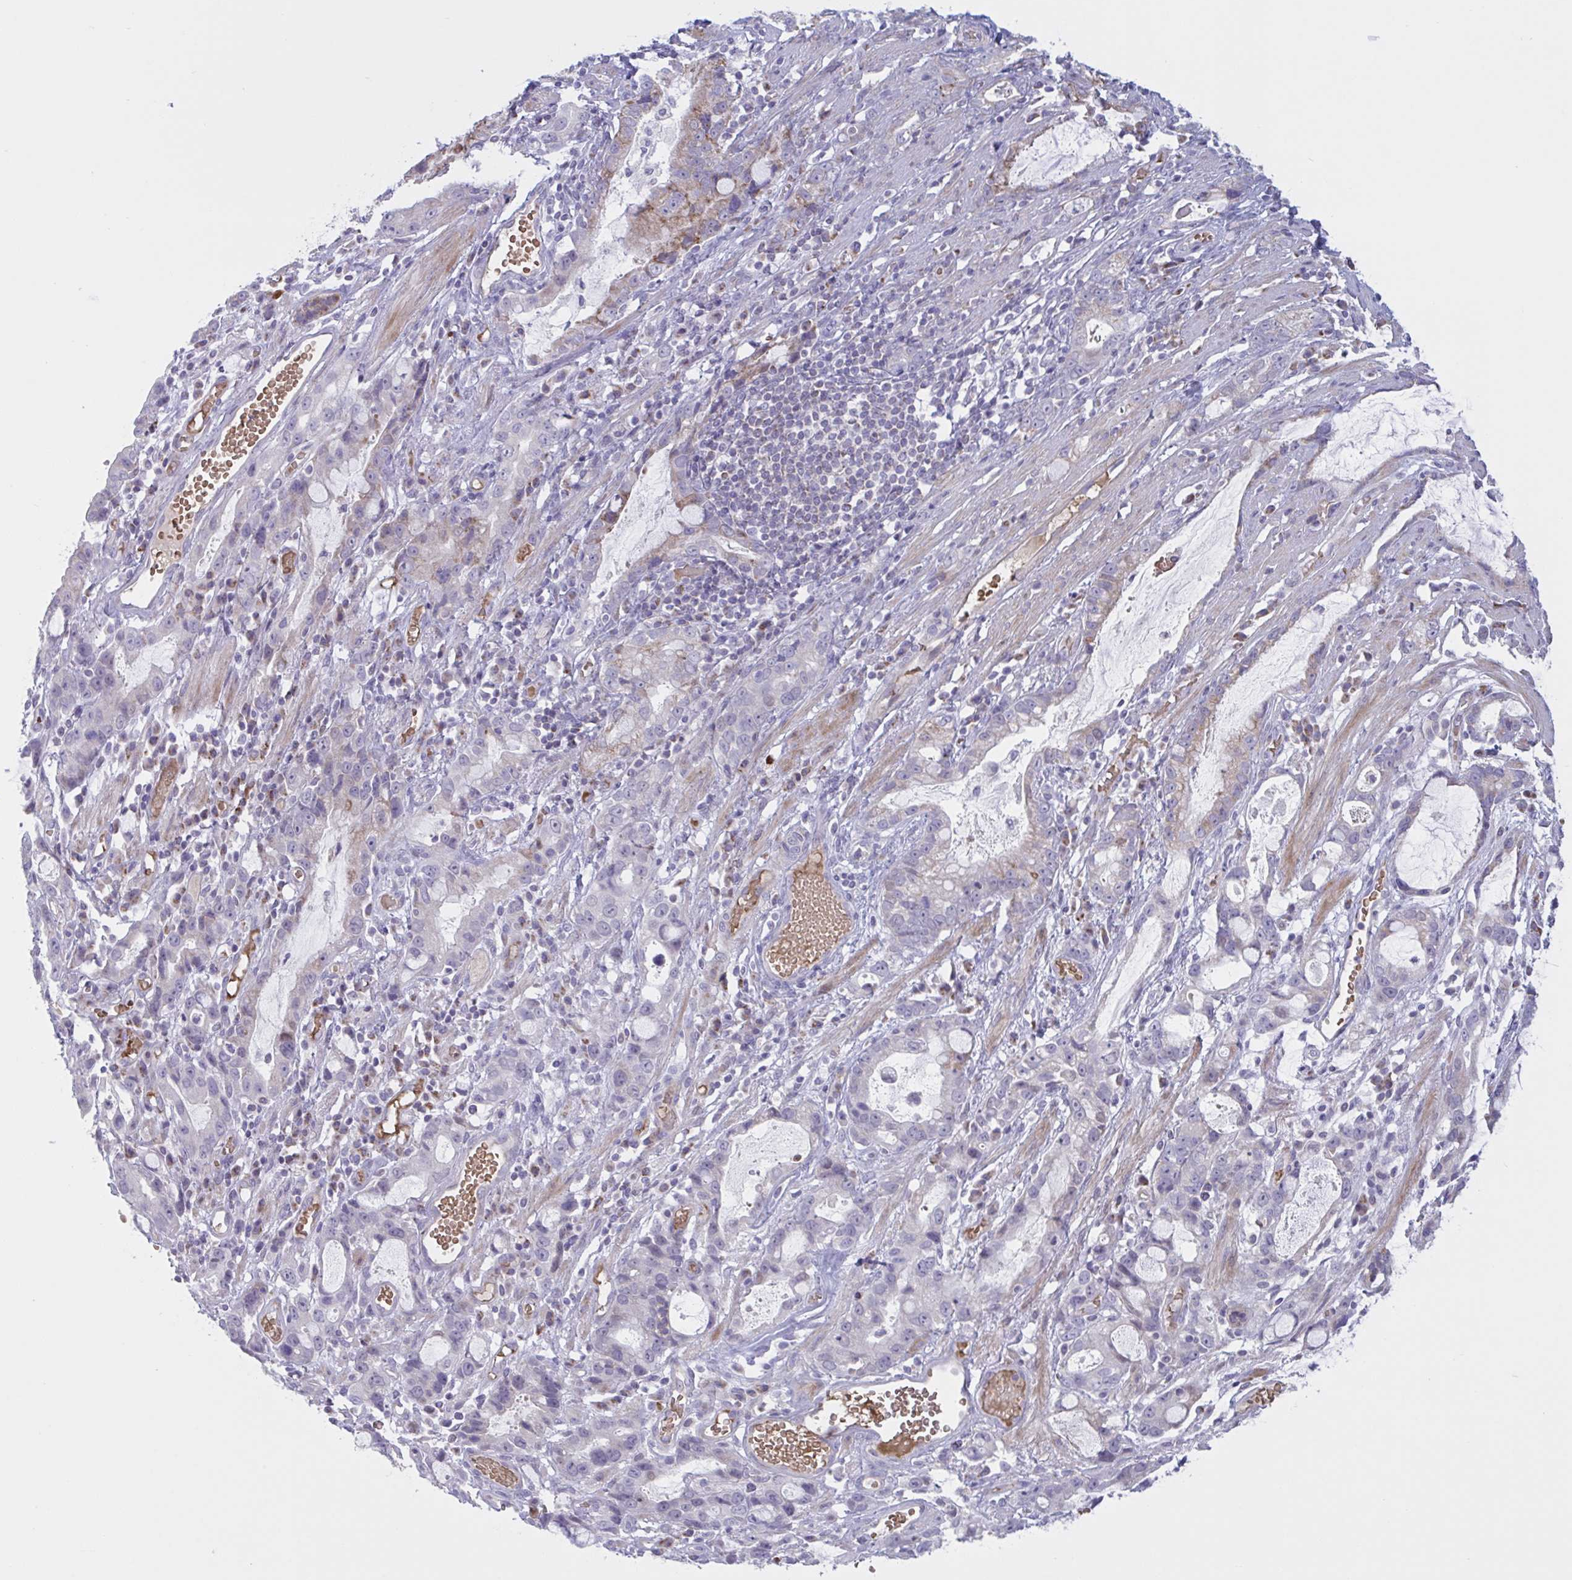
{"staining": {"intensity": "moderate", "quantity": "<25%", "location": "cytoplasmic/membranous"}, "tissue": "stomach cancer", "cell_type": "Tumor cells", "image_type": "cancer", "snomed": [{"axis": "morphology", "description": "Adenocarcinoma, NOS"}, {"axis": "topography", "description": "Stomach"}], "caption": "Protein staining shows moderate cytoplasmic/membranous expression in about <25% of tumor cells in stomach adenocarcinoma.", "gene": "VWC2", "patient": {"sex": "male", "age": 55}}